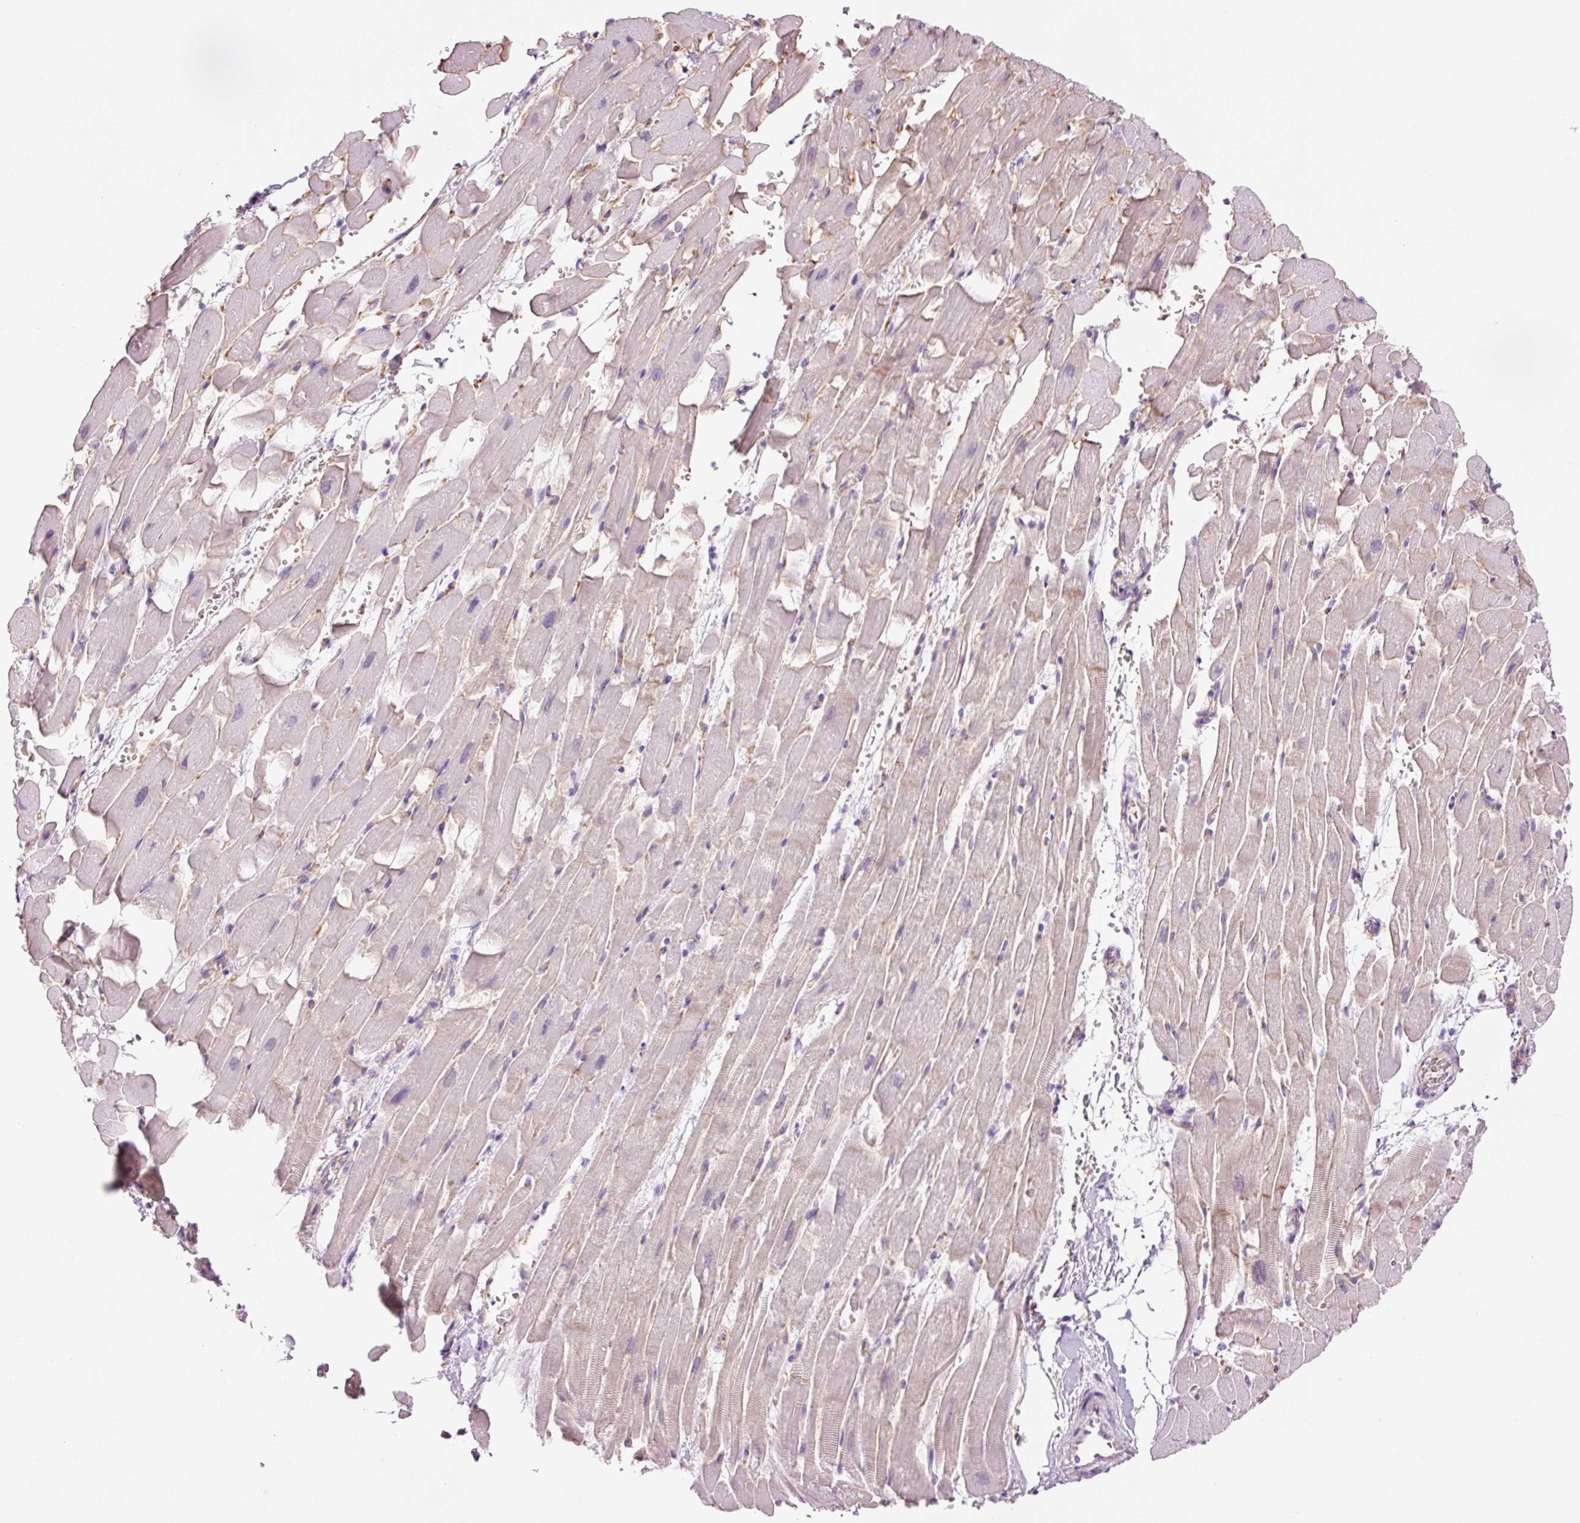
{"staining": {"intensity": "negative", "quantity": "none", "location": "none"}, "tissue": "heart muscle", "cell_type": "Cardiomyocytes", "image_type": "normal", "snomed": [{"axis": "morphology", "description": "Normal tissue, NOS"}, {"axis": "topography", "description": "Heart"}], "caption": "A micrograph of heart muscle stained for a protein shows no brown staining in cardiomyocytes. (Stains: DAB immunohistochemistry (IHC) with hematoxylin counter stain, Microscopy: brightfield microscopy at high magnification).", "gene": "HSPA4L", "patient": {"sex": "male", "age": 37}}